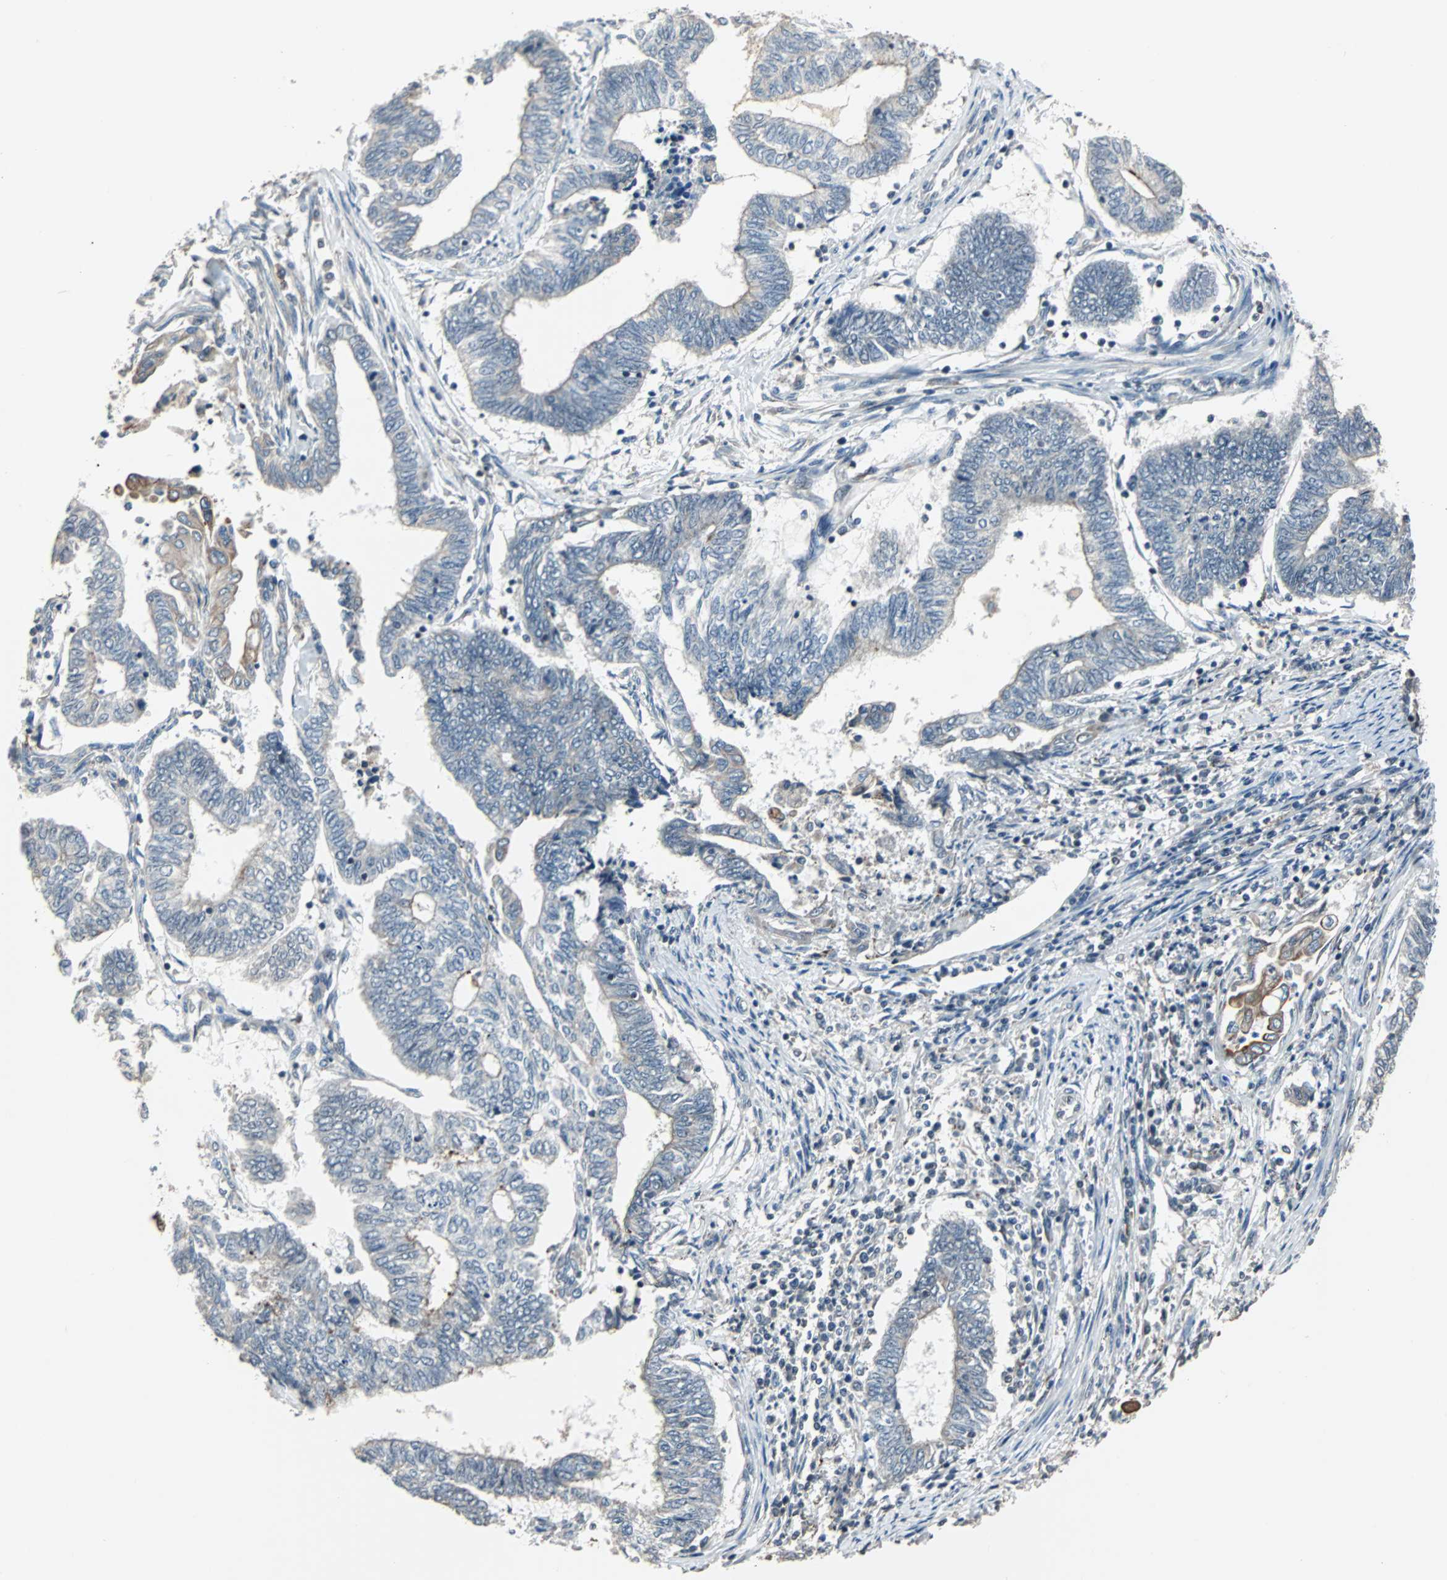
{"staining": {"intensity": "negative", "quantity": "none", "location": "none"}, "tissue": "endometrial cancer", "cell_type": "Tumor cells", "image_type": "cancer", "snomed": [{"axis": "morphology", "description": "Adenocarcinoma, NOS"}, {"axis": "topography", "description": "Uterus"}, {"axis": "topography", "description": "Endometrium"}], "caption": "Histopathology image shows no significant protein positivity in tumor cells of endometrial cancer.", "gene": "TERF2IP", "patient": {"sex": "female", "age": 70}}